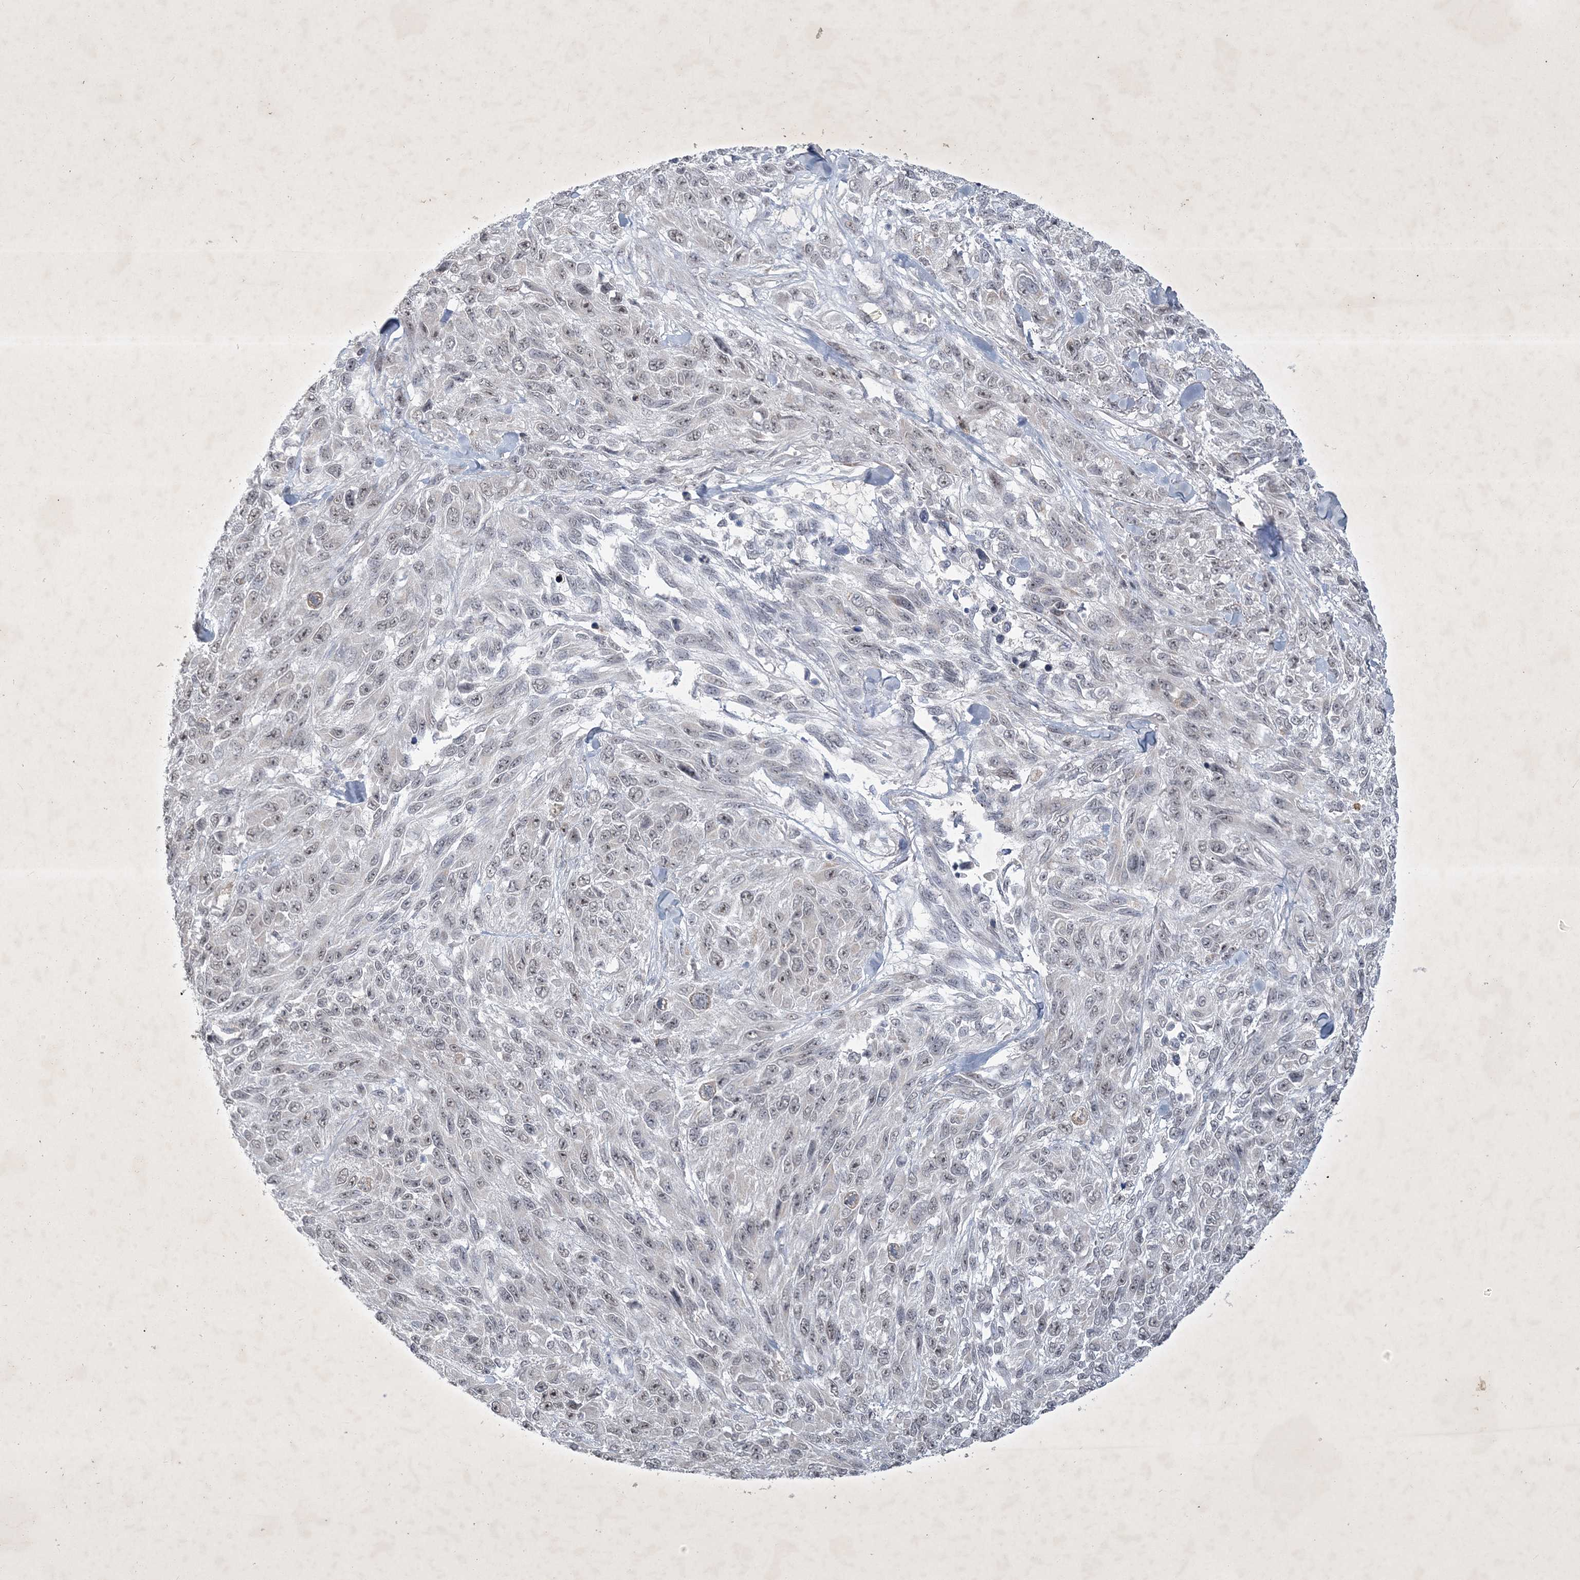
{"staining": {"intensity": "negative", "quantity": "none", "location": "none"}, "tissue": "melanoma", "cell_type": "Tumor cells", "image_type": "cancer", "snomed": [{"axis": "morphology", "description": "Malignant melanoma, NOS"}, {"axis": "topography", "description": "Skin"}], "caption": "IHC histopathology image of neoplastic tissue: human malignant melanoma stained with DAB demonstrates no significant protein expression in tumor cells.", "gene": "ZBTB9", "patient": {"sex": "female", "age": 96}}